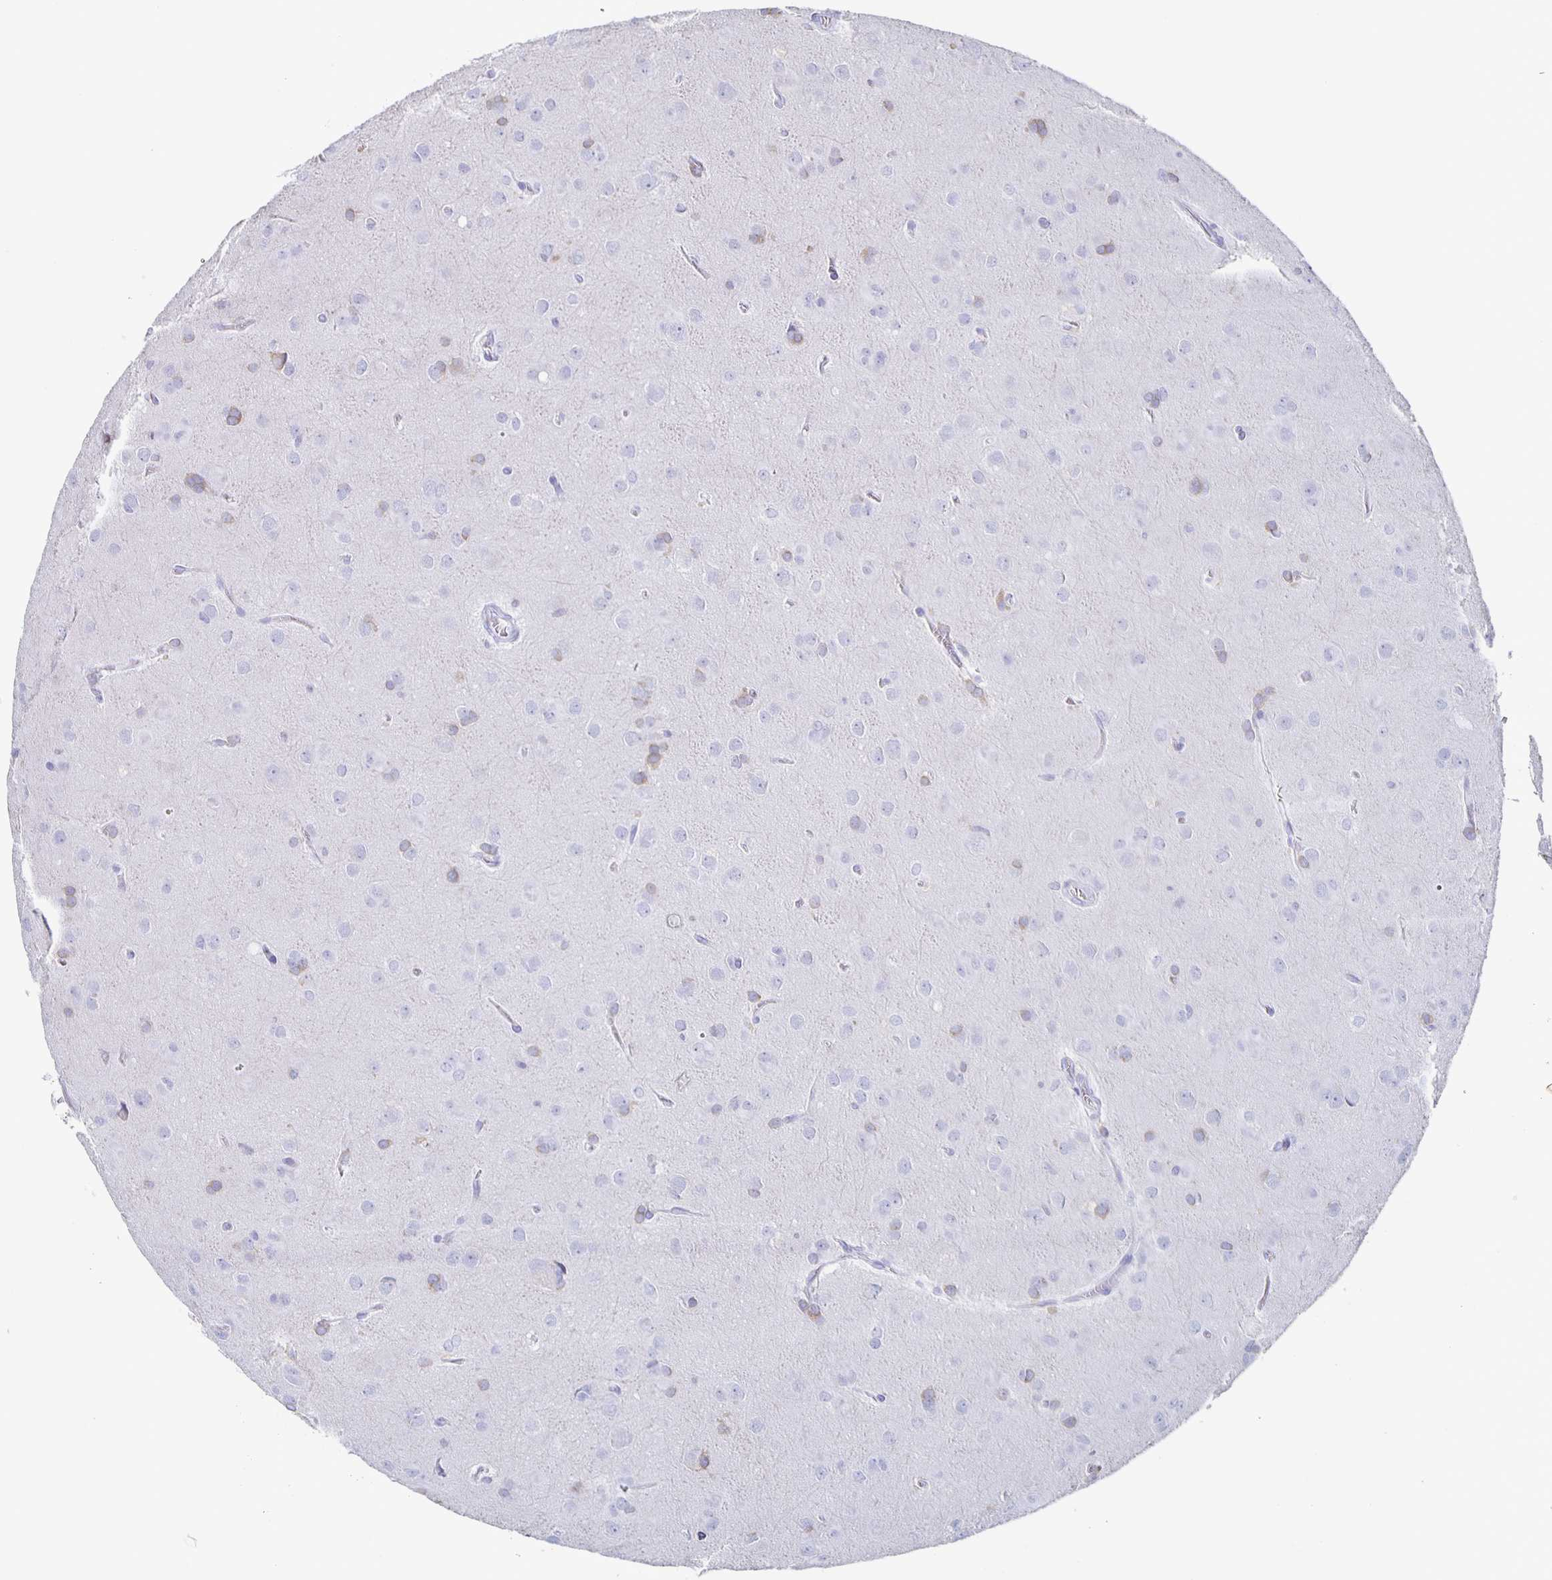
{"staining": {"intensity": "negative", "quantity": "none", "location": "none"}, "tissue": "glioma", "cell_type": "Tumor cells", "image_type": "cancer", "snomed": [{"axis": "morphology", "description": "Glioma, malignant, Low grade"}, {"axis": "topography", "description": "Brain"}], "caption": "Immunohistochemistry of malignant glioma (low-grade) exhibits no expression in tumor cells. (Immunohistochemistry (ihc), brightfield microscopy, high magnification).", "gene": "FGA", "patient": {"sex": "male", "age": 58}}